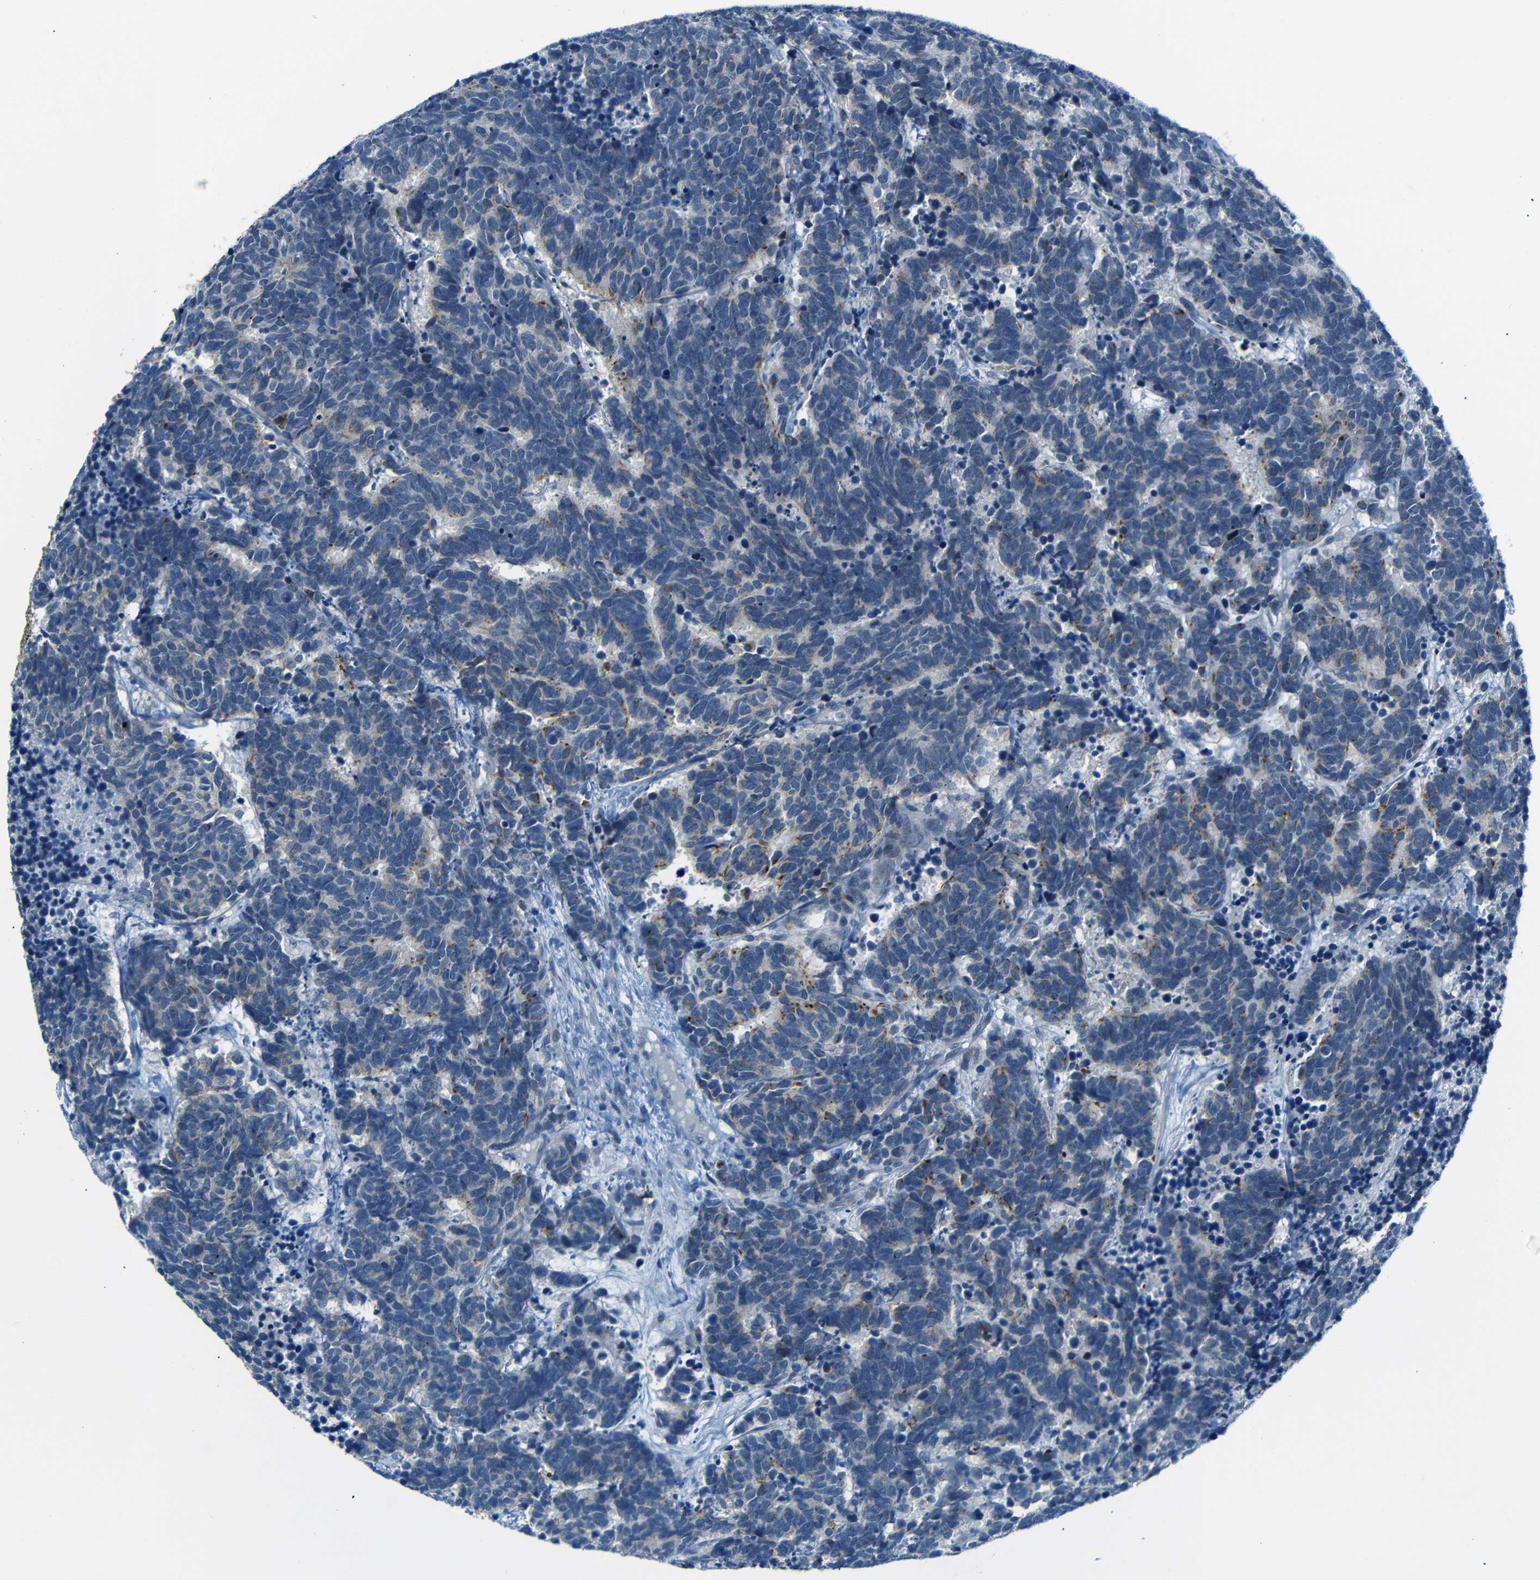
{"staining": {"intensity": "moderate", "quantity": "<25%", "location": "cytoplasmic/membranous"}, "tissue": "carcinoid", "cell_type": "Tumor cells", "image_type": "cancer", "snomed": [{"axis": "morphology", "description": "Carcinoma, NOS"}, {"axis": "morphology", "description": "Carcinoid, malignant, NOS"}, {"axis": "topography", "description": "Urinary bladder"}], "caption": "Malignant carcinoid tissue reveals moderate cytoplasmic/membranous expression in about <25% of tumor cells, visualized by immunohistochemistry.", "gene": "ANK3", "patient": {"sex": "male", "age": 57}}